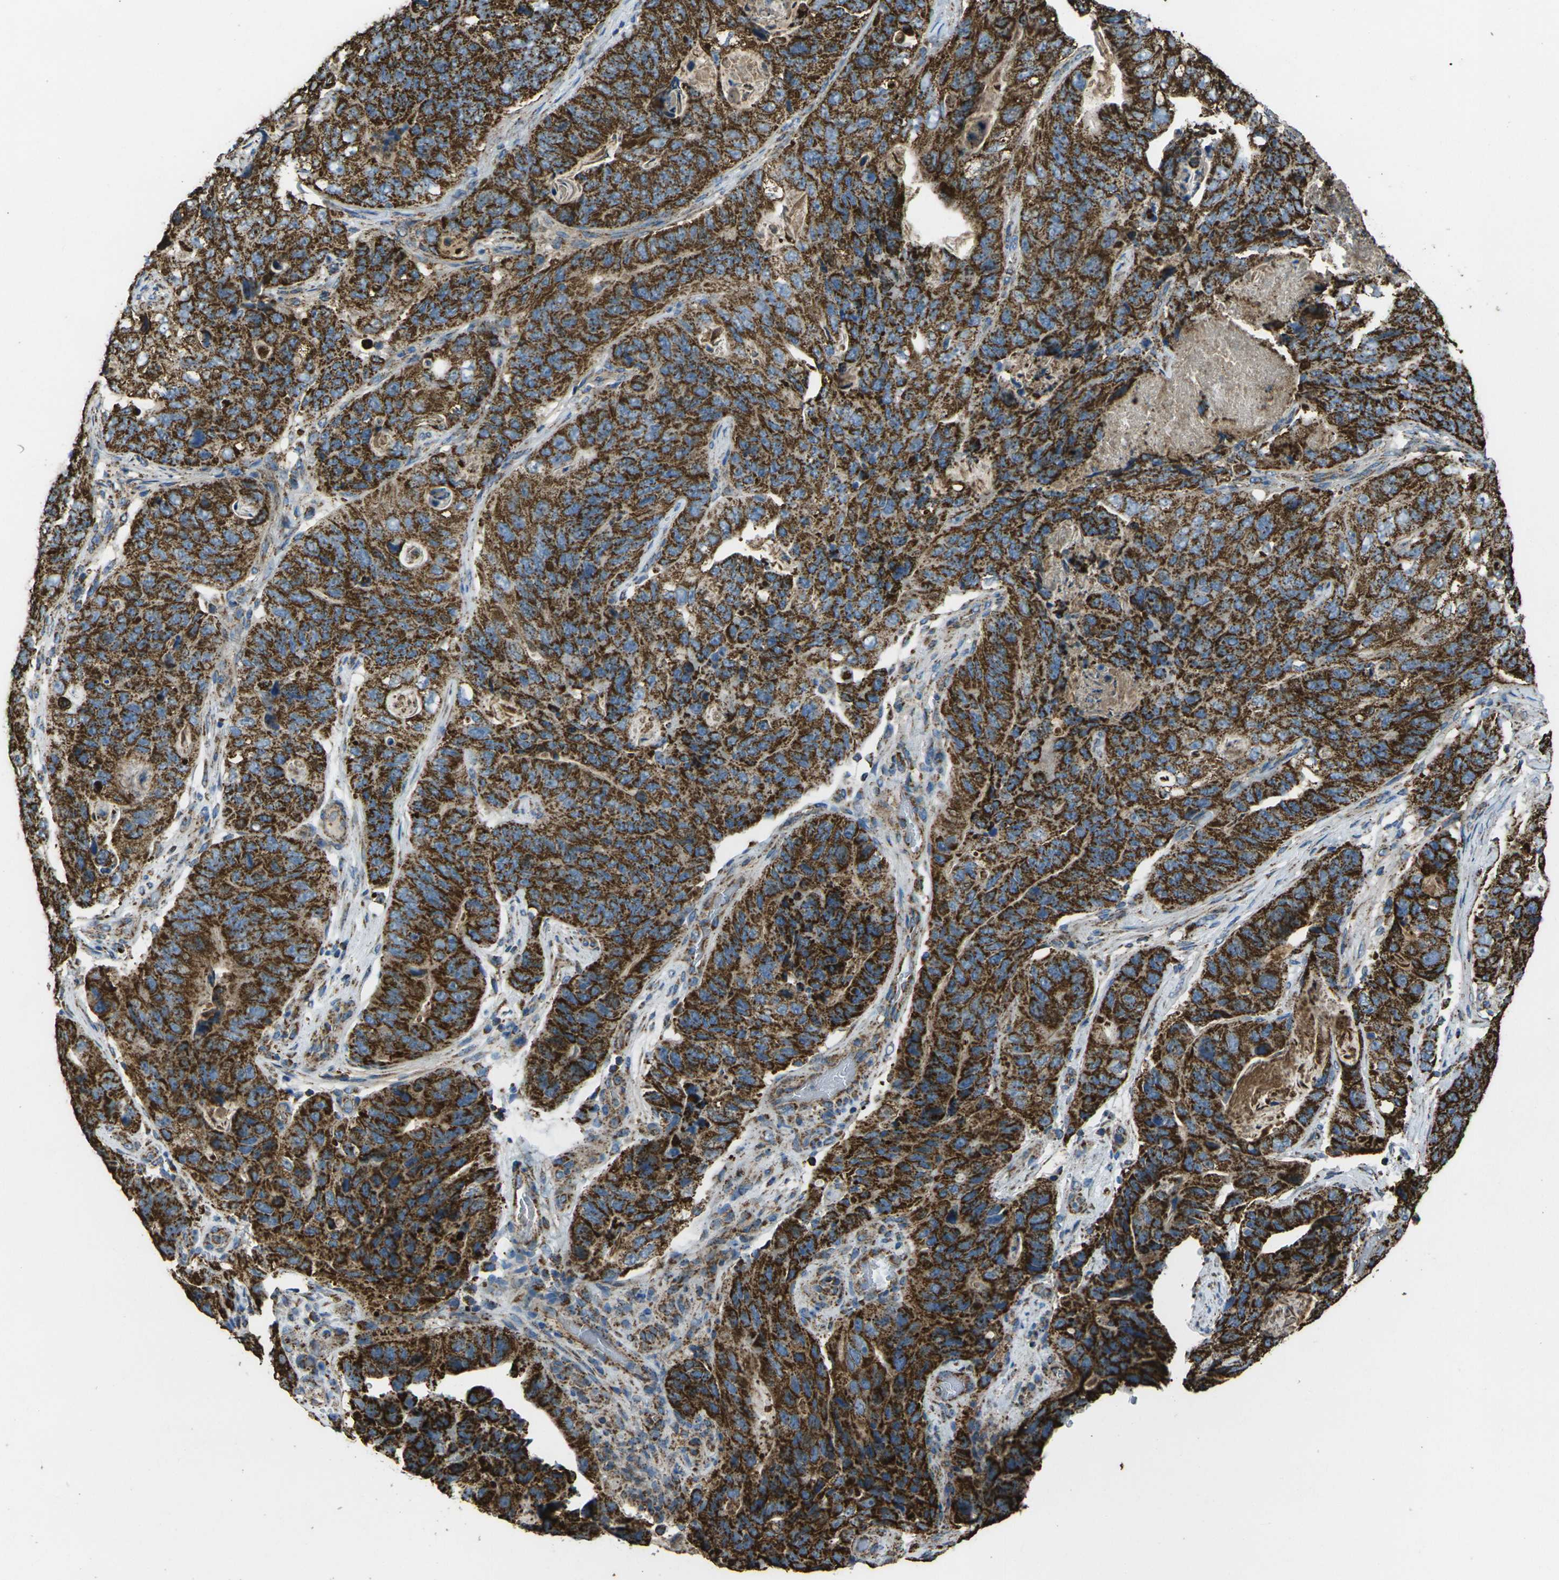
{"staining": {"intensity": "strong", "quantity": ">75%", "location": "cytoplasmic/membranous"}, "tissue": "stomach cancer", "cell_type": "Tumor cells", "image_type": "cancer", "snomed": [{"axis": "morphology", "description": "Adenocarcinoma, NOS"}, {"axis": "topography", "description": "Stomach"}], "caption": "Immunohistochemistry photomicrograph of human stomach adenocarcinoma stained for a protein (brown), which shows high levels of strong cytoplasmic/membranous staining in approximately >75% of tumor cells.", "gene": "KLHL5", "patient": {"sex": "female", "age": 89}}